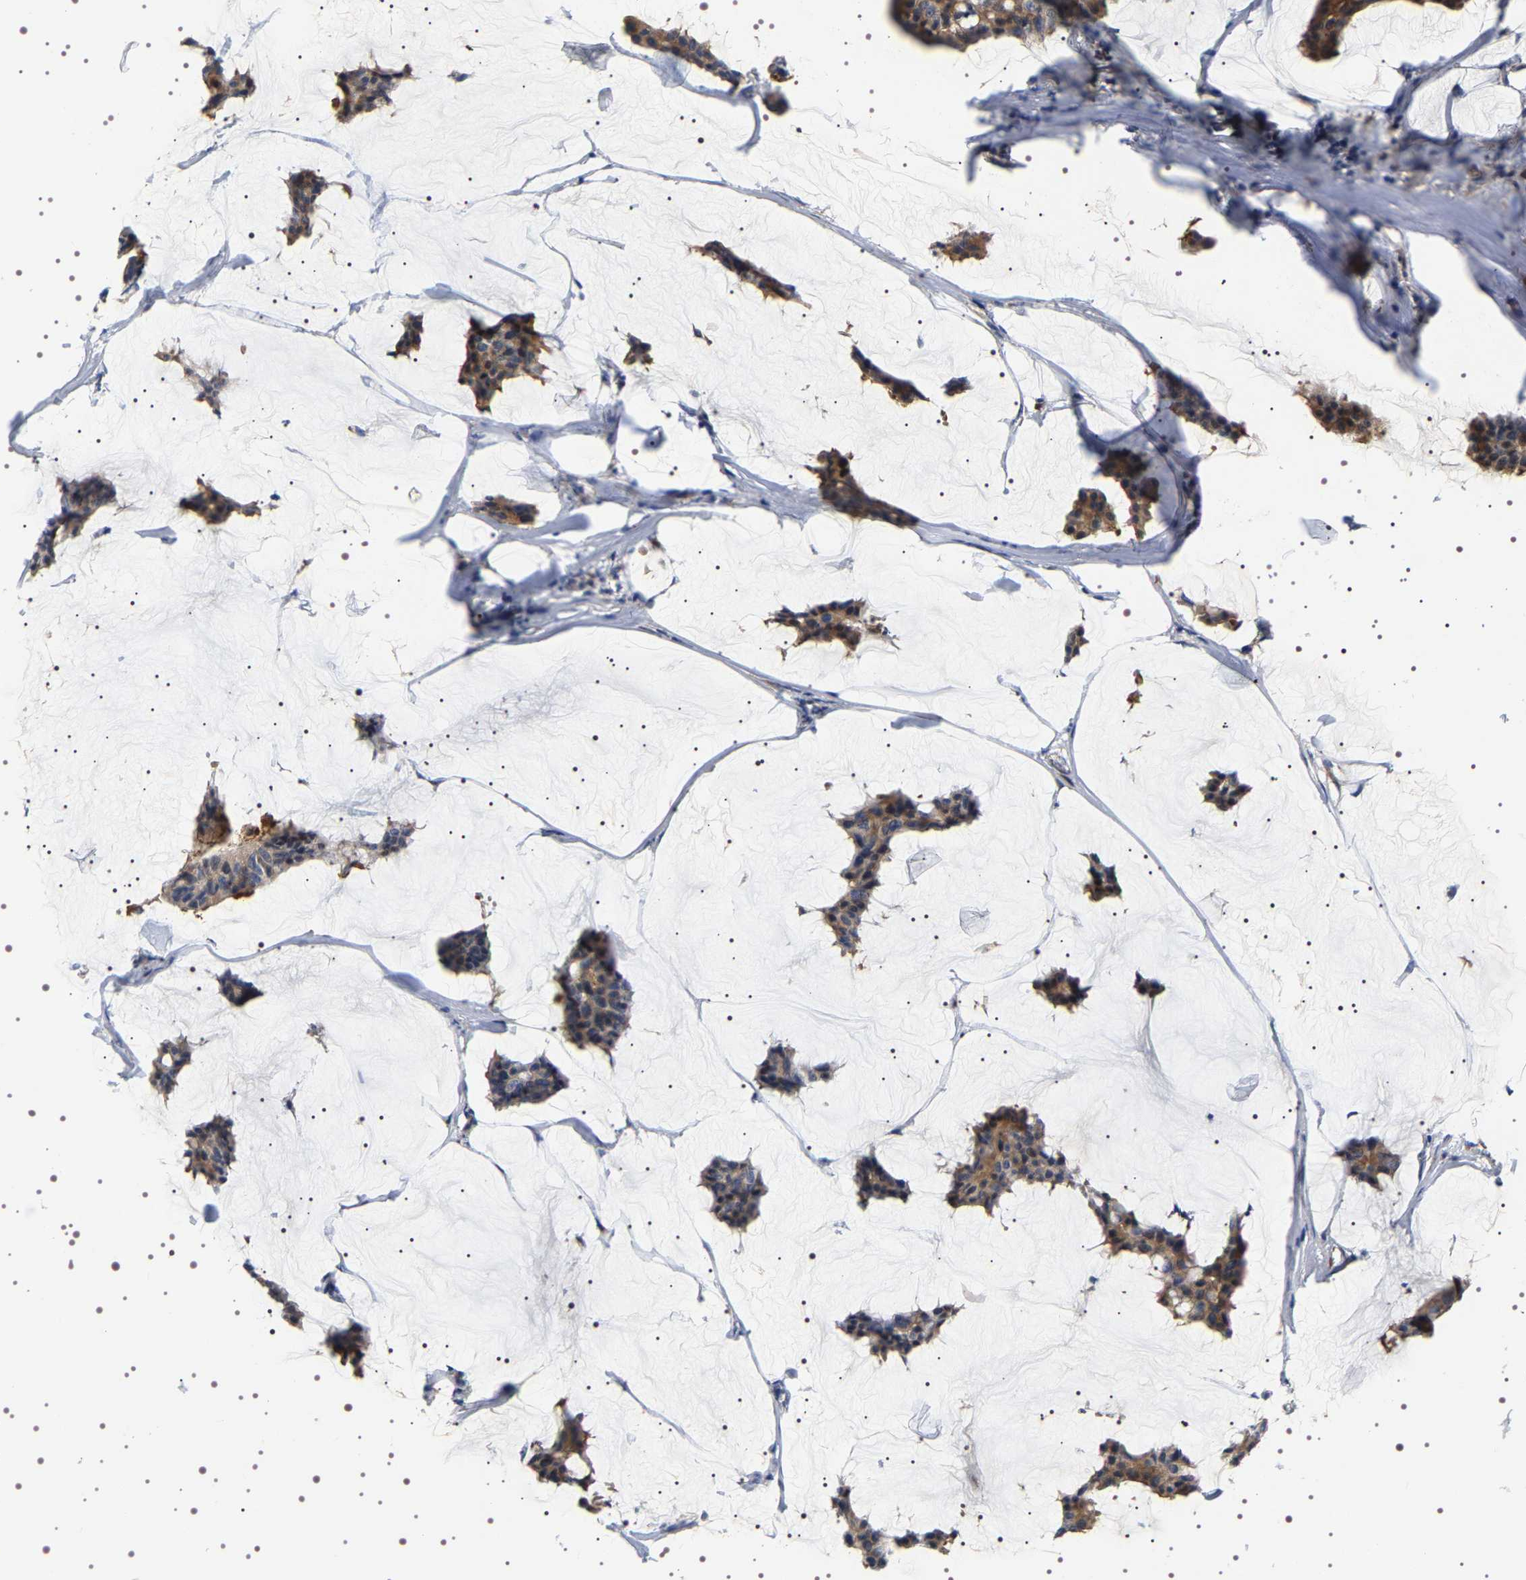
{"staining": {"intensity": "moderate", "quantity": ">75%", "location": "cytoplasmic/membranous"}, "tissue": "breast cancer", "cell_type": "Tumor cells", "image_type": "cancer", "snomed": [{"axis": "morphology", "description": "Duct carcinoma"}, {"axis": "topography", "description": "Breast"}], "caption": "Breast intraductal carcinoma was stained to show a protein in brown. There is medium levels of moderate cytoplasmic/membranous staining in approximately >75% of tumor cells. (brown staining indicates protein expression, while blue staining denotes nuclei).", "gene": "ALPL", "patient": {"sex": "female", "age": 93}}